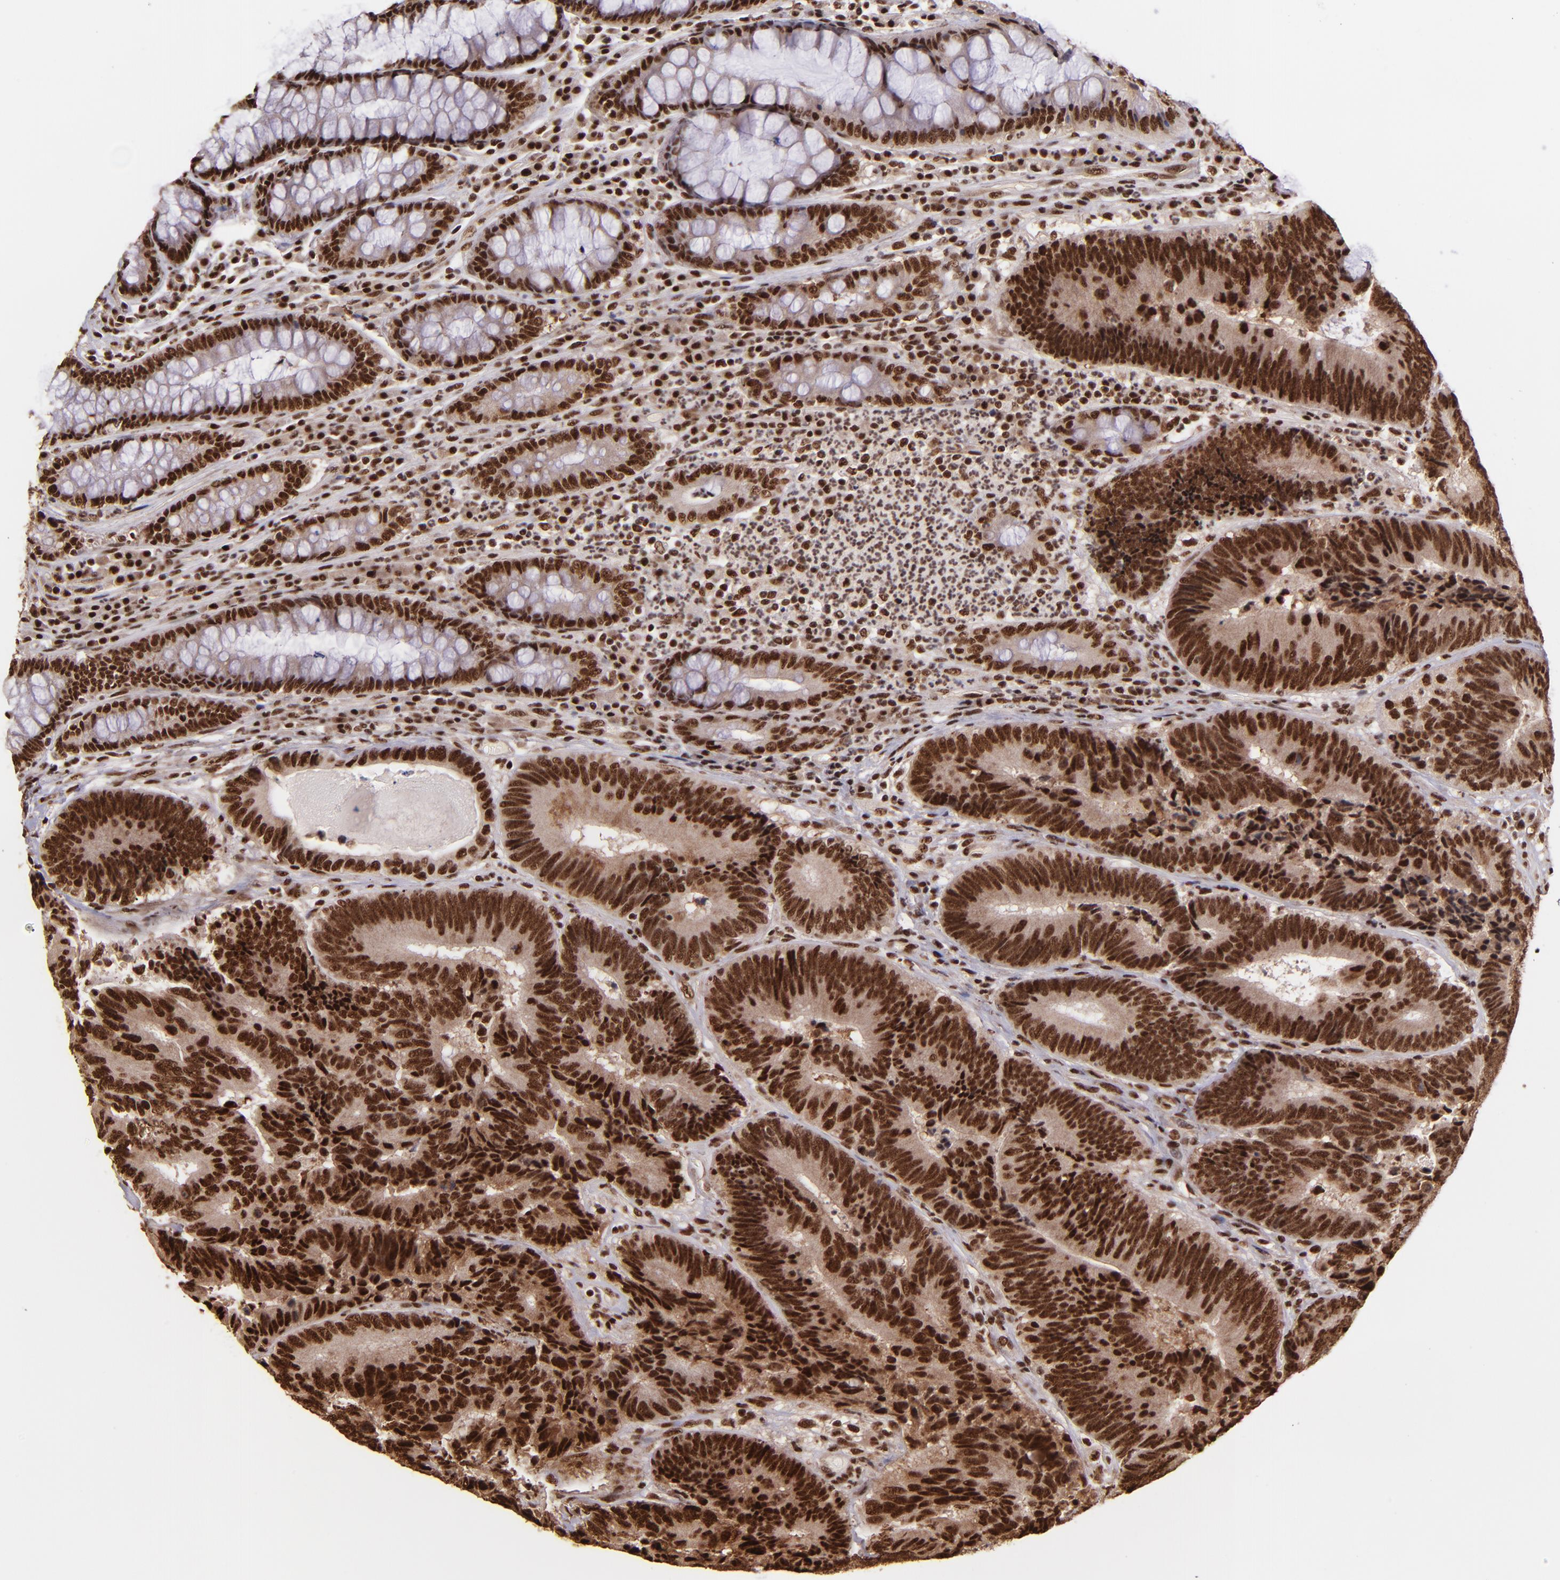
{"staining": {"intensity": "strong", "quantity": ">75%", "location": "cytoplasmic/membranous,nuclear"}, "tissue": "colorectal cancer", "cell_type": "Tumor cells", "image_type": "cancer", "snomed": [{"axis": "morphology", "description": "Normal tissue, NOS"}, {"axis": "morphology", "description": "Adenocarcinoma, NOS"}, {"axis": "topography", "description": "Colon"}], "caption": "Tumor cells demonstrate high levels of strong cytoplasmic/membranous and nuclear positivity in about >75% of cells in human adenocarcinoma (colorectal). Nuclei are stained in blue.", "gene": "PQBP1", "patient": {"sex": "female", "age": 78}}